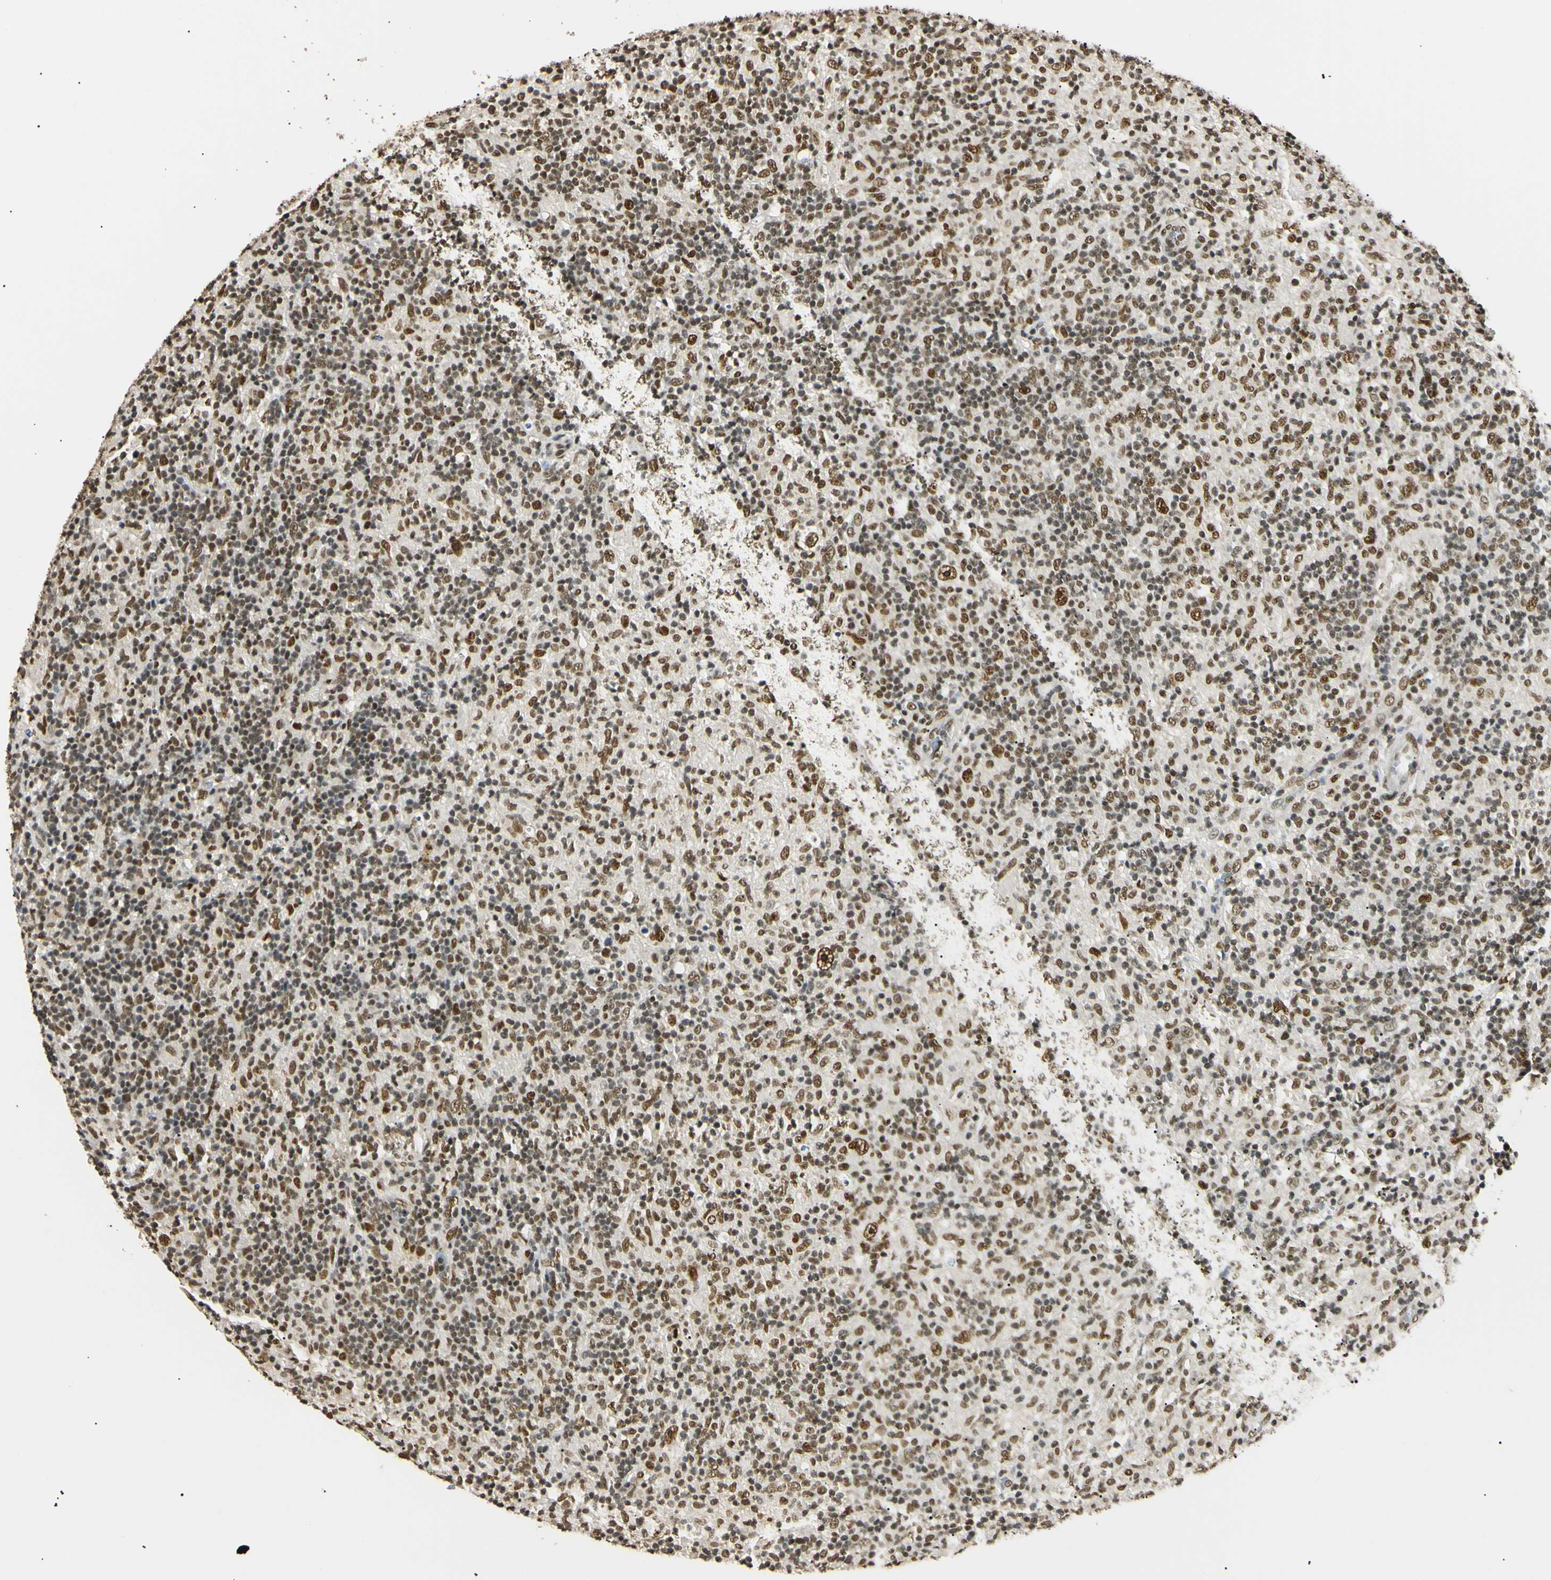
{"staining": {"intensity": "strong", "quantity": ">75%", "location": "nuclear"}, "tissue": "lymphoma", "cell_type": "Tumor cells", "image_type": "cancer", "snomed": [{"axis": "morphology", "description": "Hodgkin's disease, NOS"}, {"axis": "topography", "description": "Lymph node"}], "caption": "This photomicrograph reveals immunohistochemistry (IHC) staining of lymphoma, with high strong nuclear staining in approximately >75% of tumor cells.", "gene": "SMARCA5", "patient": {"sex": "male", "age": 70}}